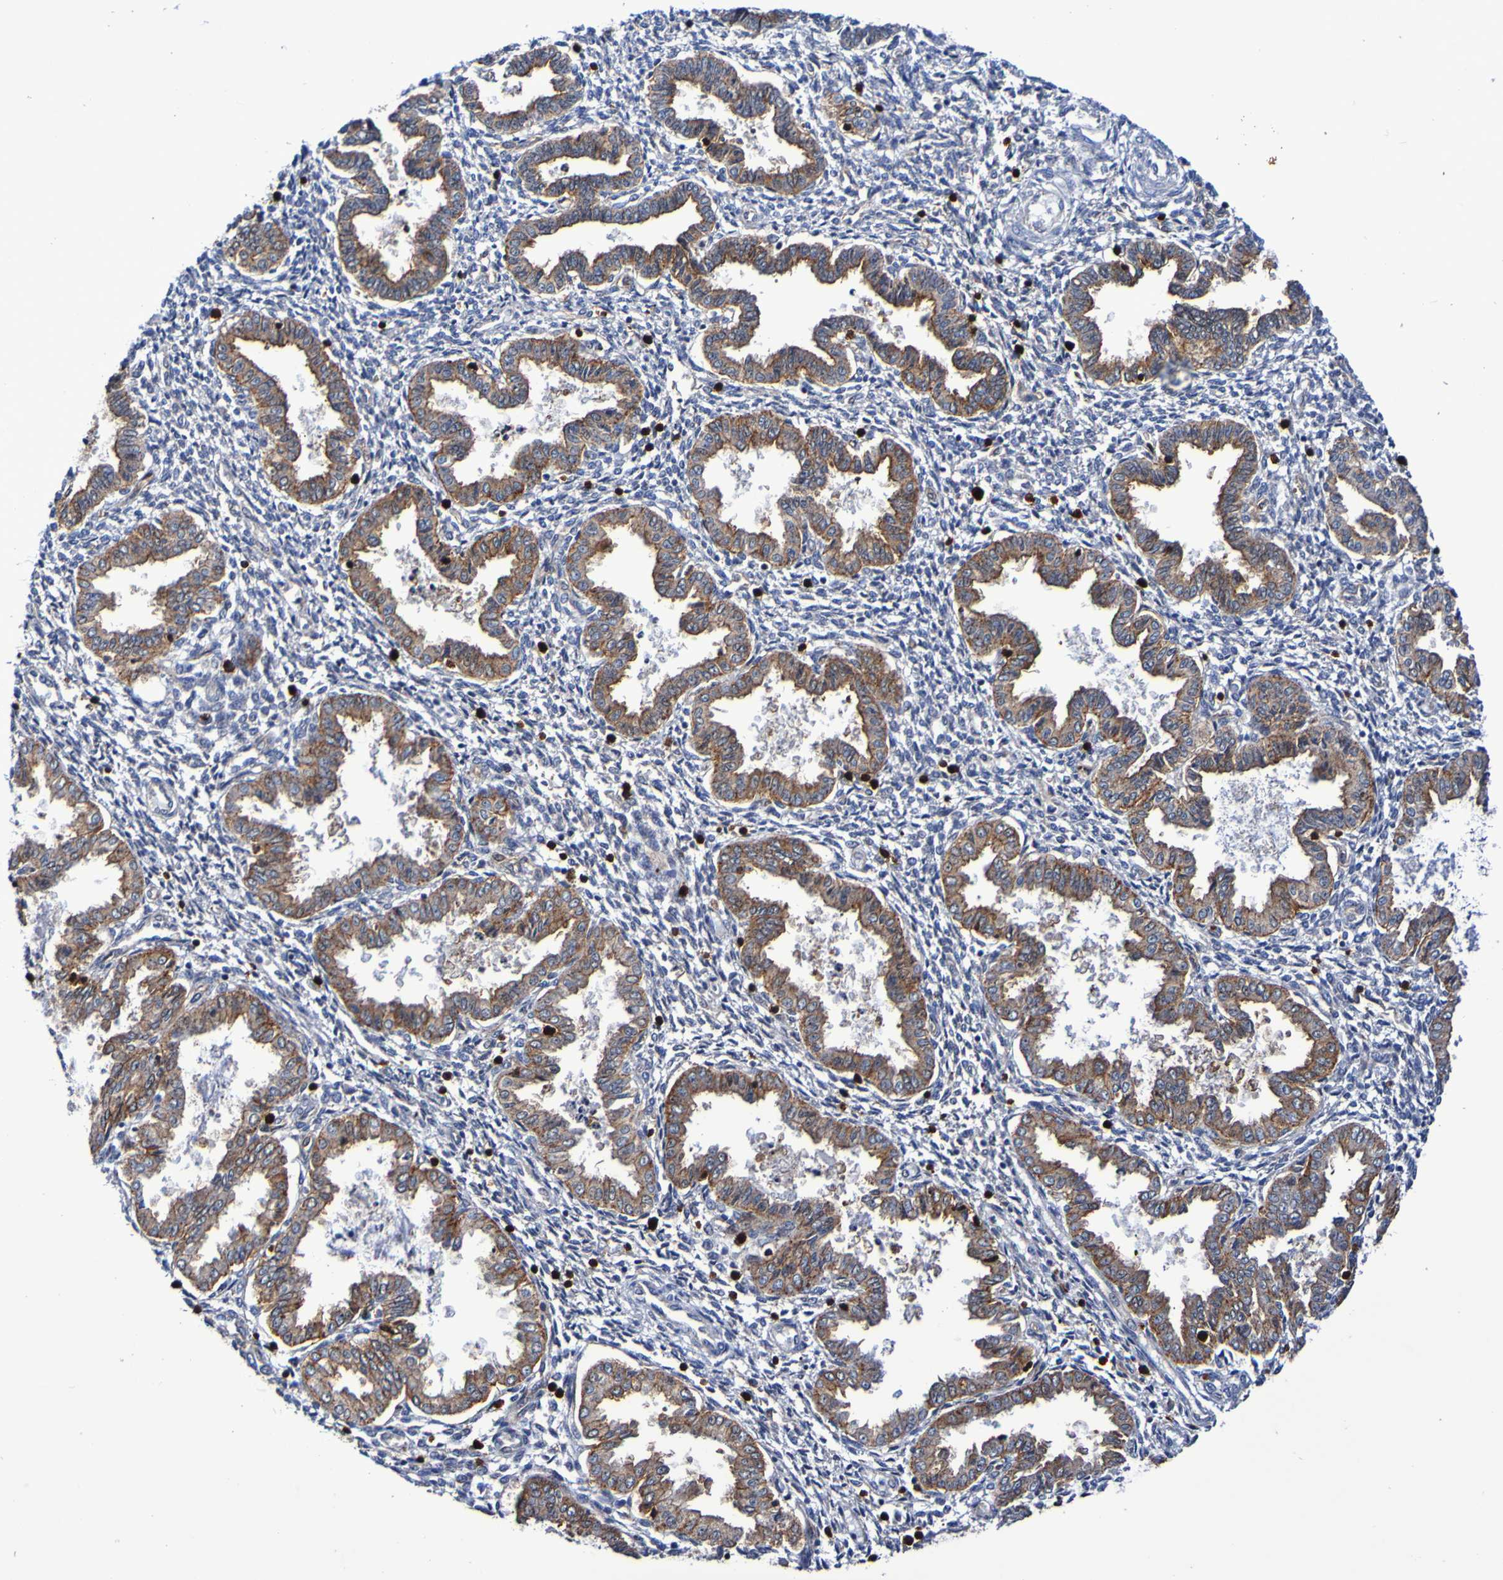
{"staining": {"intensity": "negative", "quantity": "none", "location": "none"}, "tissue": "endometrium", "cell_type": "Cells in endometrial stroma", "image_type": "normal", "snomed": [{"axis": "morphology", "description": "Normal tissue, NOS"}, {"axis": "topography", "description": "Endometrium"}], "caption": "This is an IHC histopathology image of unremarkable human endometrium. There is no staining in cells in endometrial stroma.", "gene": "GJB1", "patient": {"sex": "female", "age": 33}}